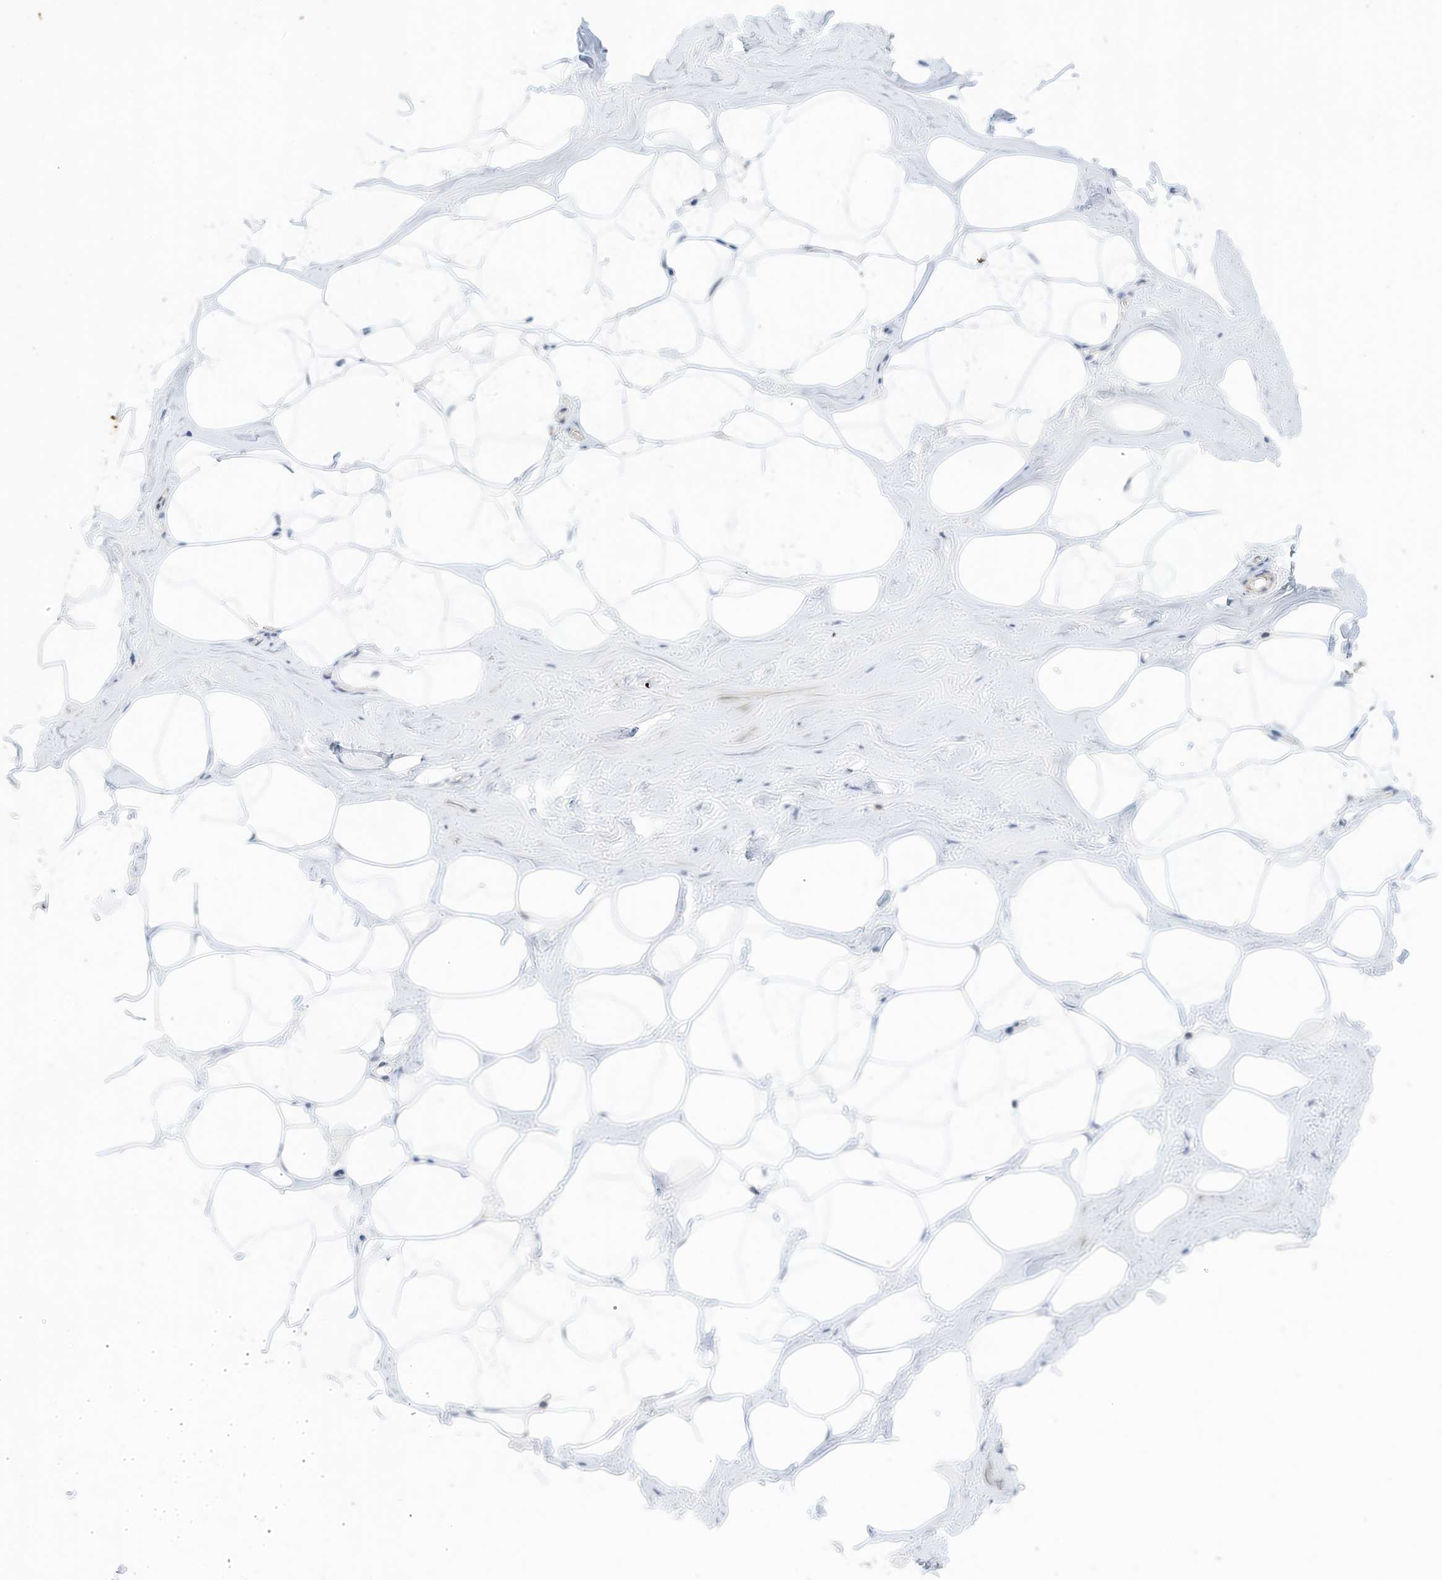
{"staining": {"intensity": "negative", "quantity": "none", "location": "none"}, "tissue": "adipose tissue", "cell_type": "Adipocytes", "image_type": "normal", "snomed": [{"axis": "morphology", "description": "Normal tissue, NOS"}, {"axis": "morphology", "description": "Fibrosis, NOS"}, {"axis": "topography", "description": "Breast"}, {"axis": "topography", "description": "Adipose tissue"}], "caption": "Immunohistochemical staining of benign human adipose tissue shows no significant positivity in adipocytes. The staining is performed using DAB brown chromogen with nuclei counter-stained in using hematoxylin.", "gene": "MICAL1", "patient": {"sex": "female", "age": 39}}